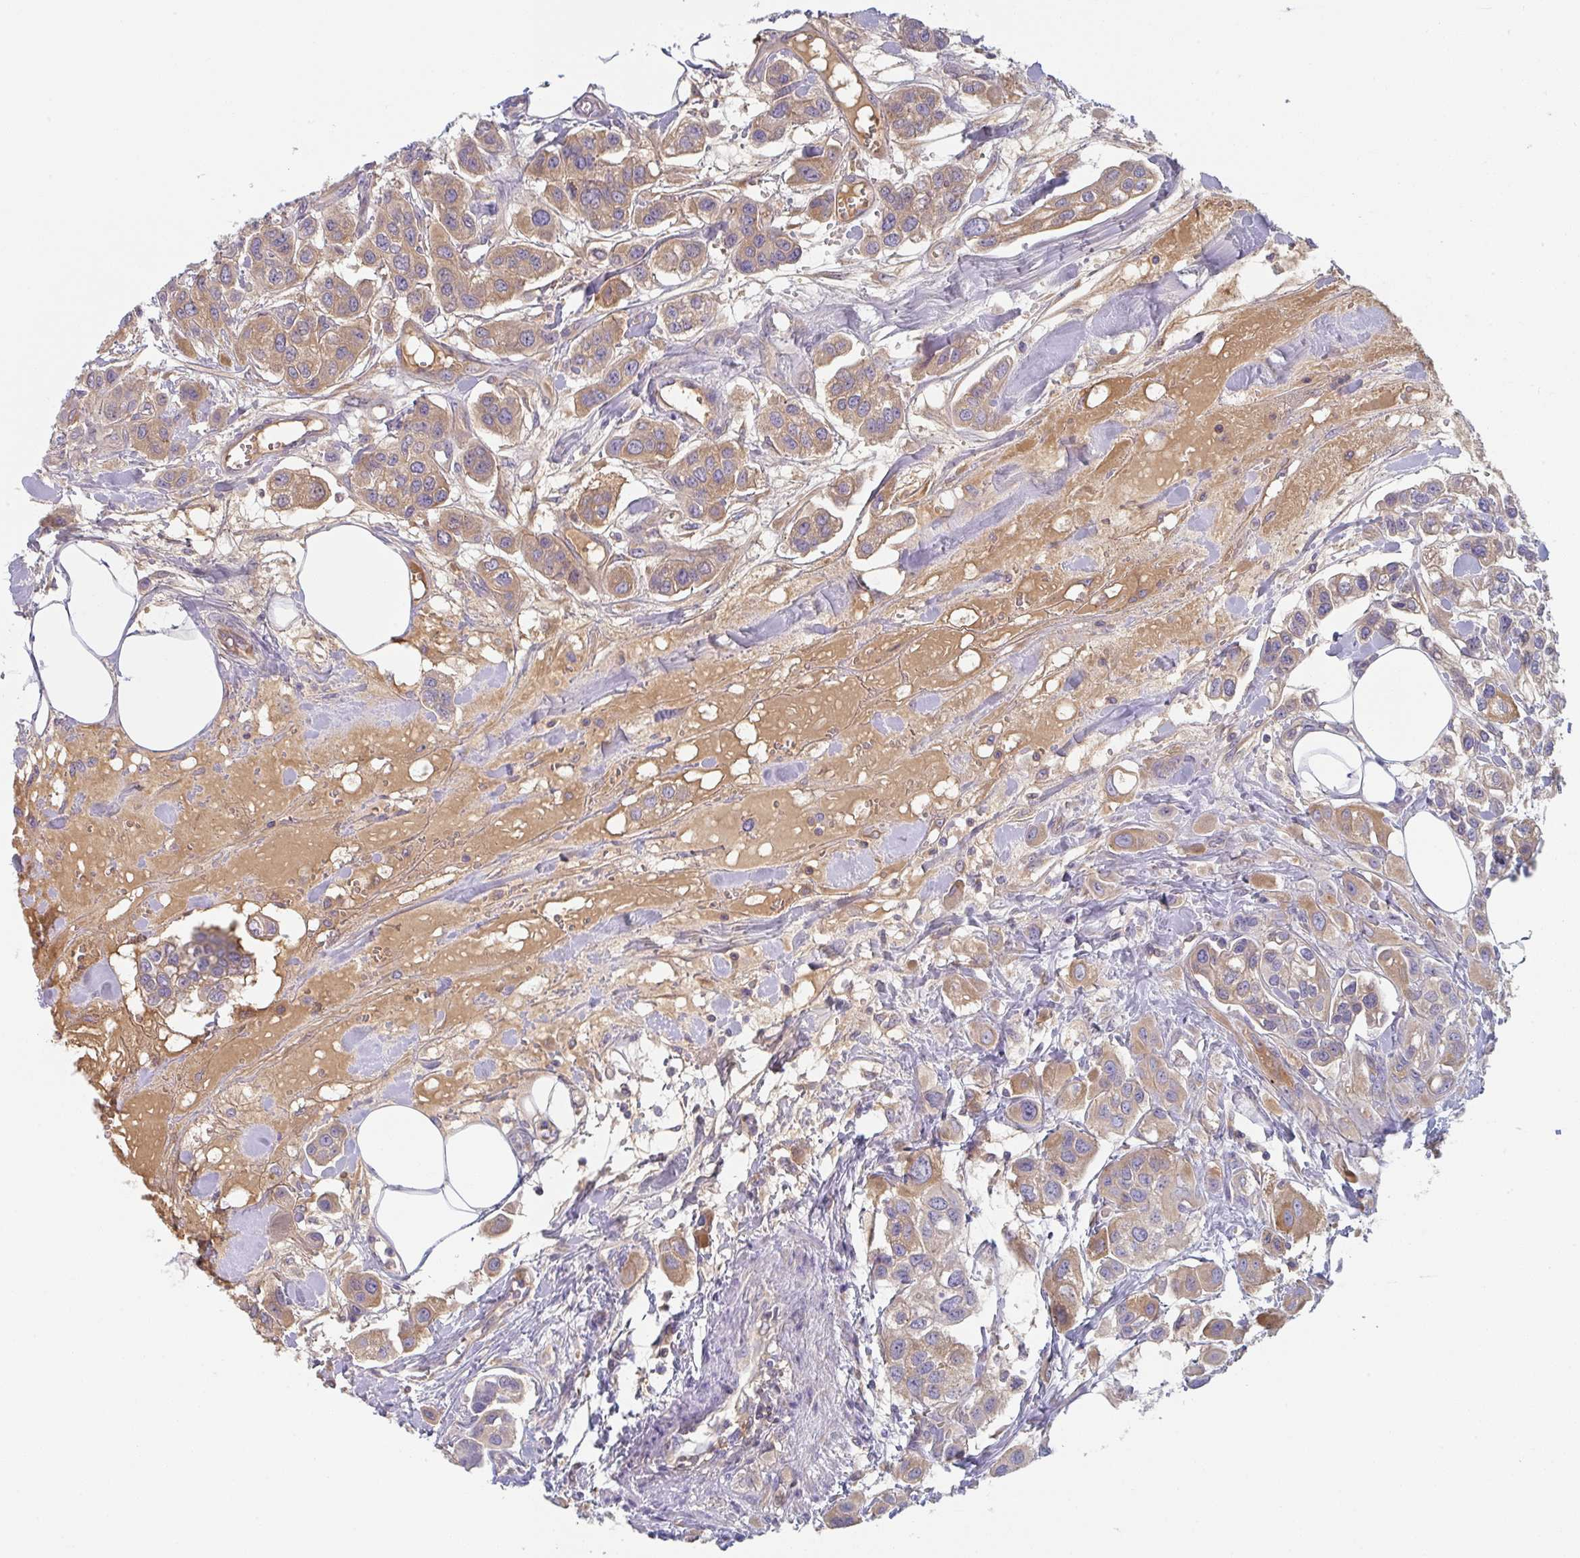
{"staining": {"intensity": "moderate", "quantity": ">75%", "location": "cytoplasmic/membranous"}, "tissue": "urothelial cancer", "cell_type": "Tumor cells", "image_type": "cancer", "snomed": [{"axis": "morphology", "description": "Urothelial carcinoma, High grade"}, {"axis": "topography", "description": "Urinary bladder"}], "caption": "Brown immunohistochemical staining in human urothelial cancer demonstrates moderate cytoplasmic/membranous staining in about >75% of tumor cells.", "gene": "AMPD2", "patient": {"sex": "male", "age": 67}}